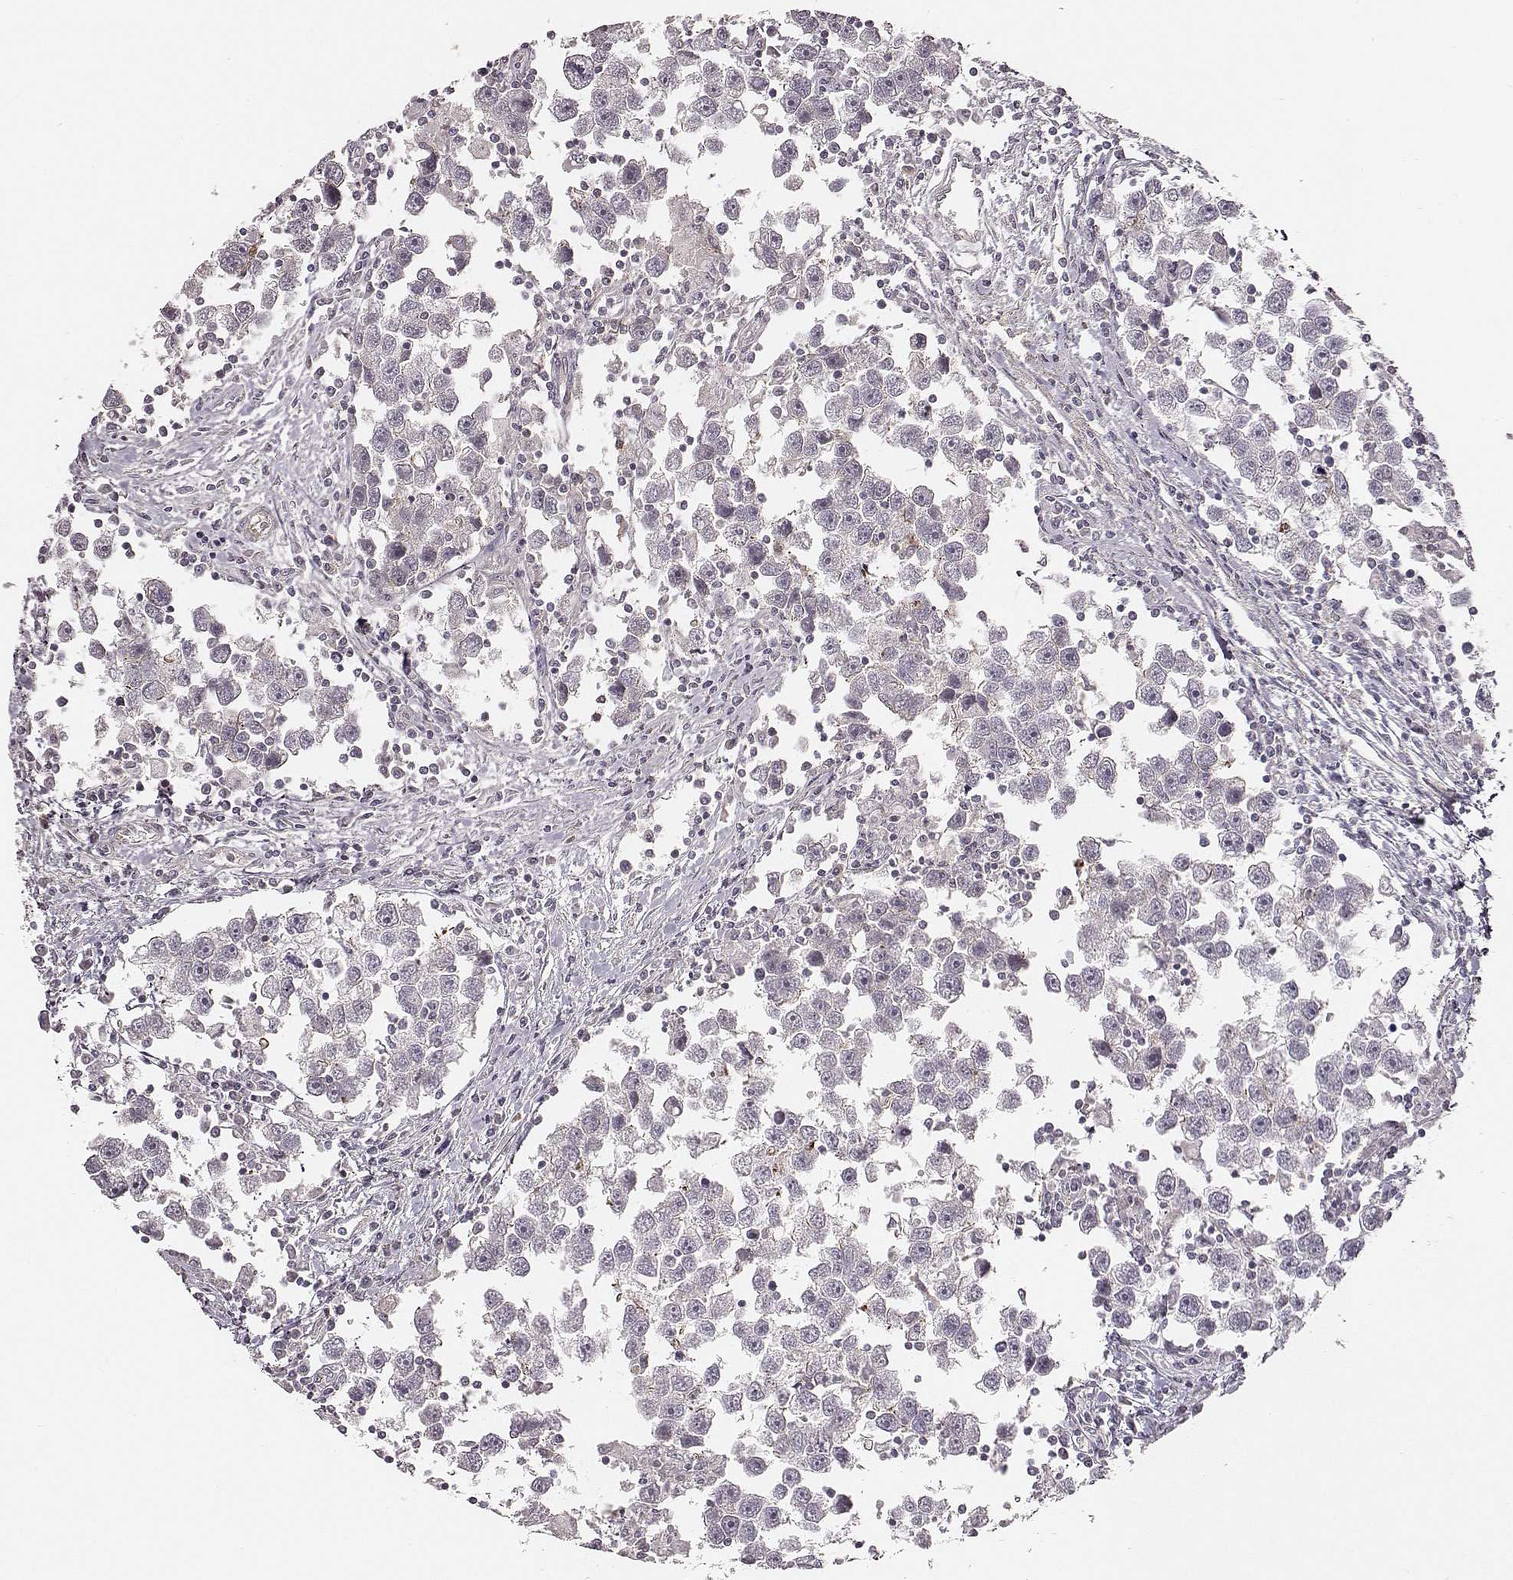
{"staining": {"intensity": "negative", "quantity": "none", "location": "none"}, "tissue": "testis cancer", "cell_type": "Tumor cells", "image_type": "cancer", "snomed": [{"axis": "morphology", "description": "Seminoma, NOS"}, {"axis": "topography", "description": "Testis"}], "caption": "High power microscopy image of an immunohistochemistry image of testis cancer, revealing no significant staining in tumor cells.", "gene": "ZYX", "patient": {"sex": "male", "age": 30}}